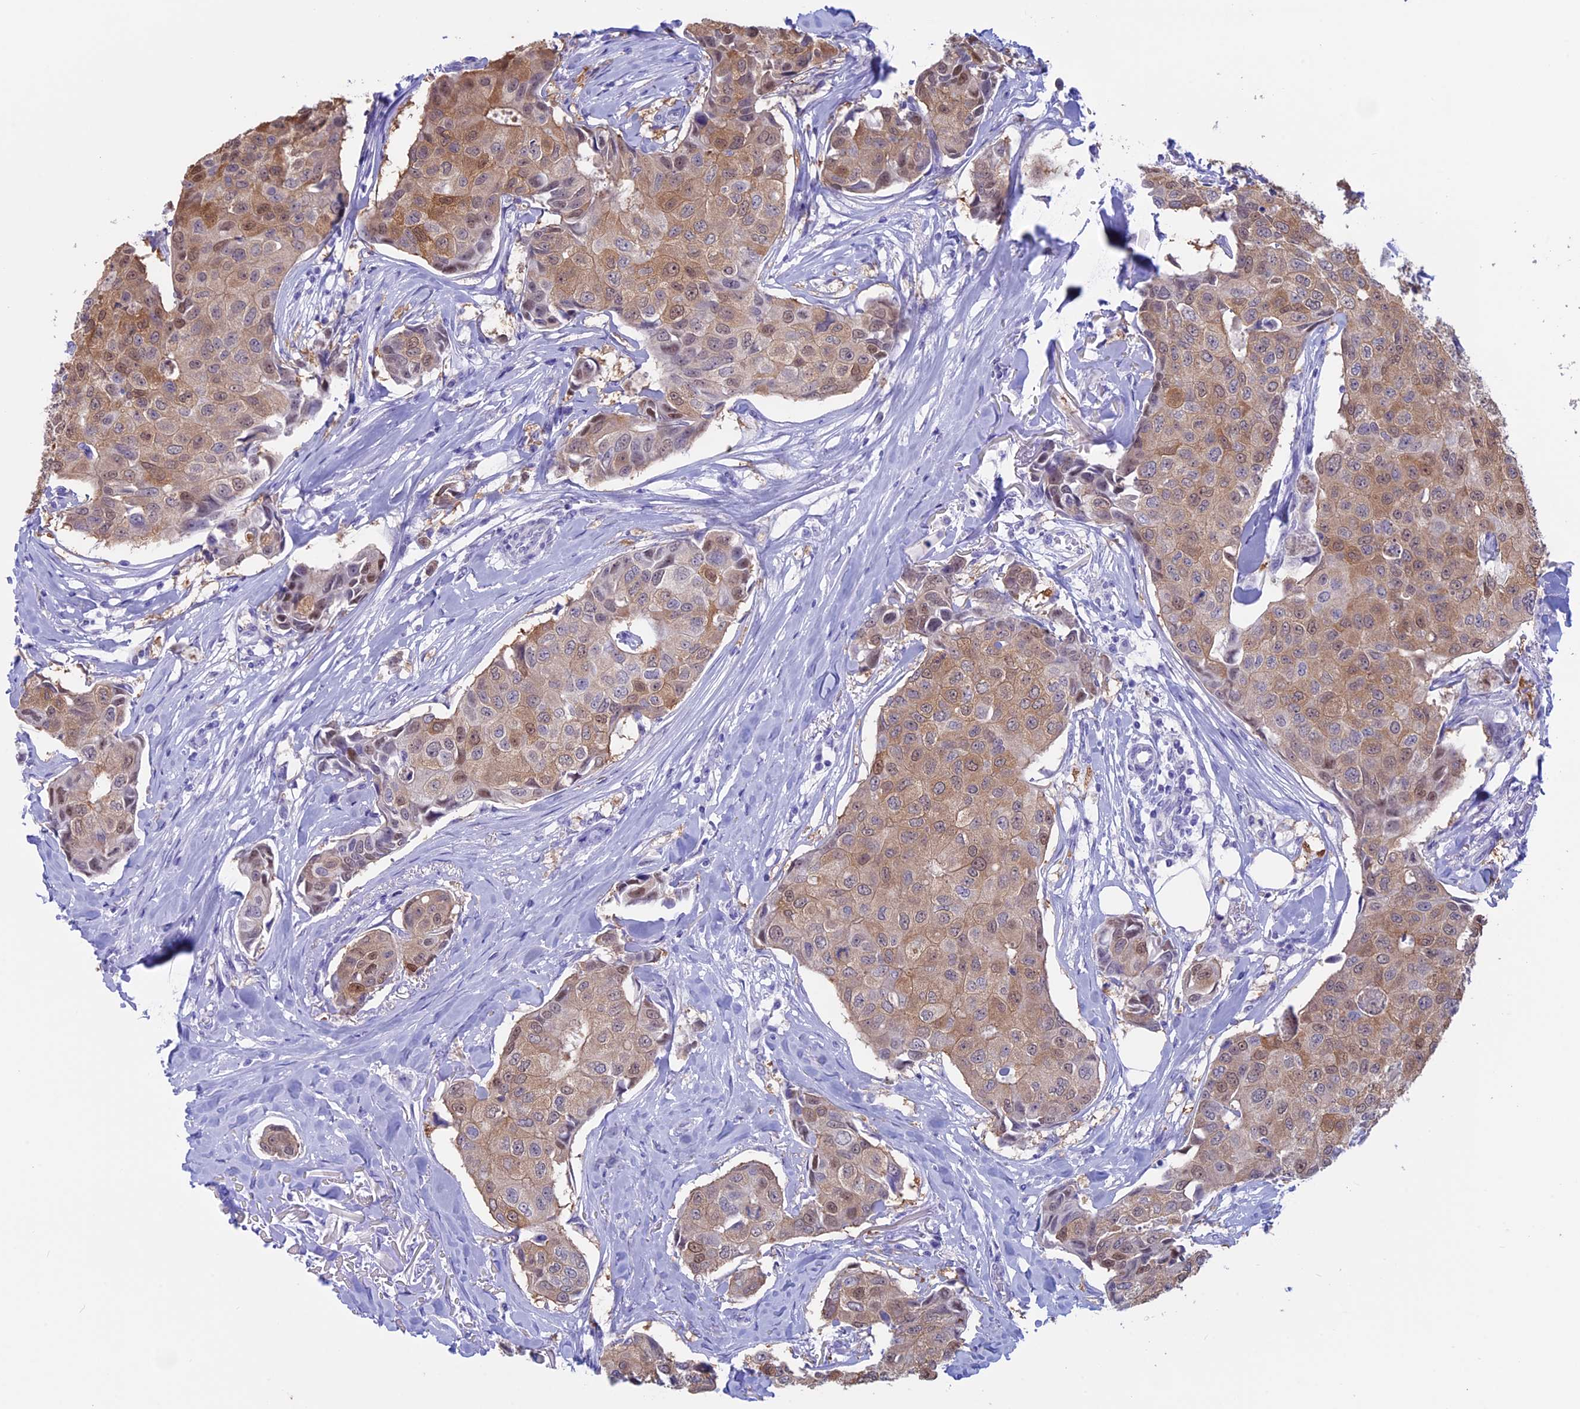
{"staining": {"intensity": "weak", "quantity": ">75%", "location": "cytoplasmic/membranous,nuclear"}, "tissue": "breast cancer", "cell_type": "Tumor cells", "image_type": "cancer", "snomed": [{"axis": "morphology", "description": "Duct carcinoma"}, {"axis": "topography", "description": "Breast"}], "caption": "Protein staining by immunohistochemistry displays weak cytoplasmic/membranous and nuclear positivity in about >75% of tumor cells in infiltrating ductal carcinoma (breast).", "gene": "LHFPL2", "patient": {"sex": "female", "age": 80}}